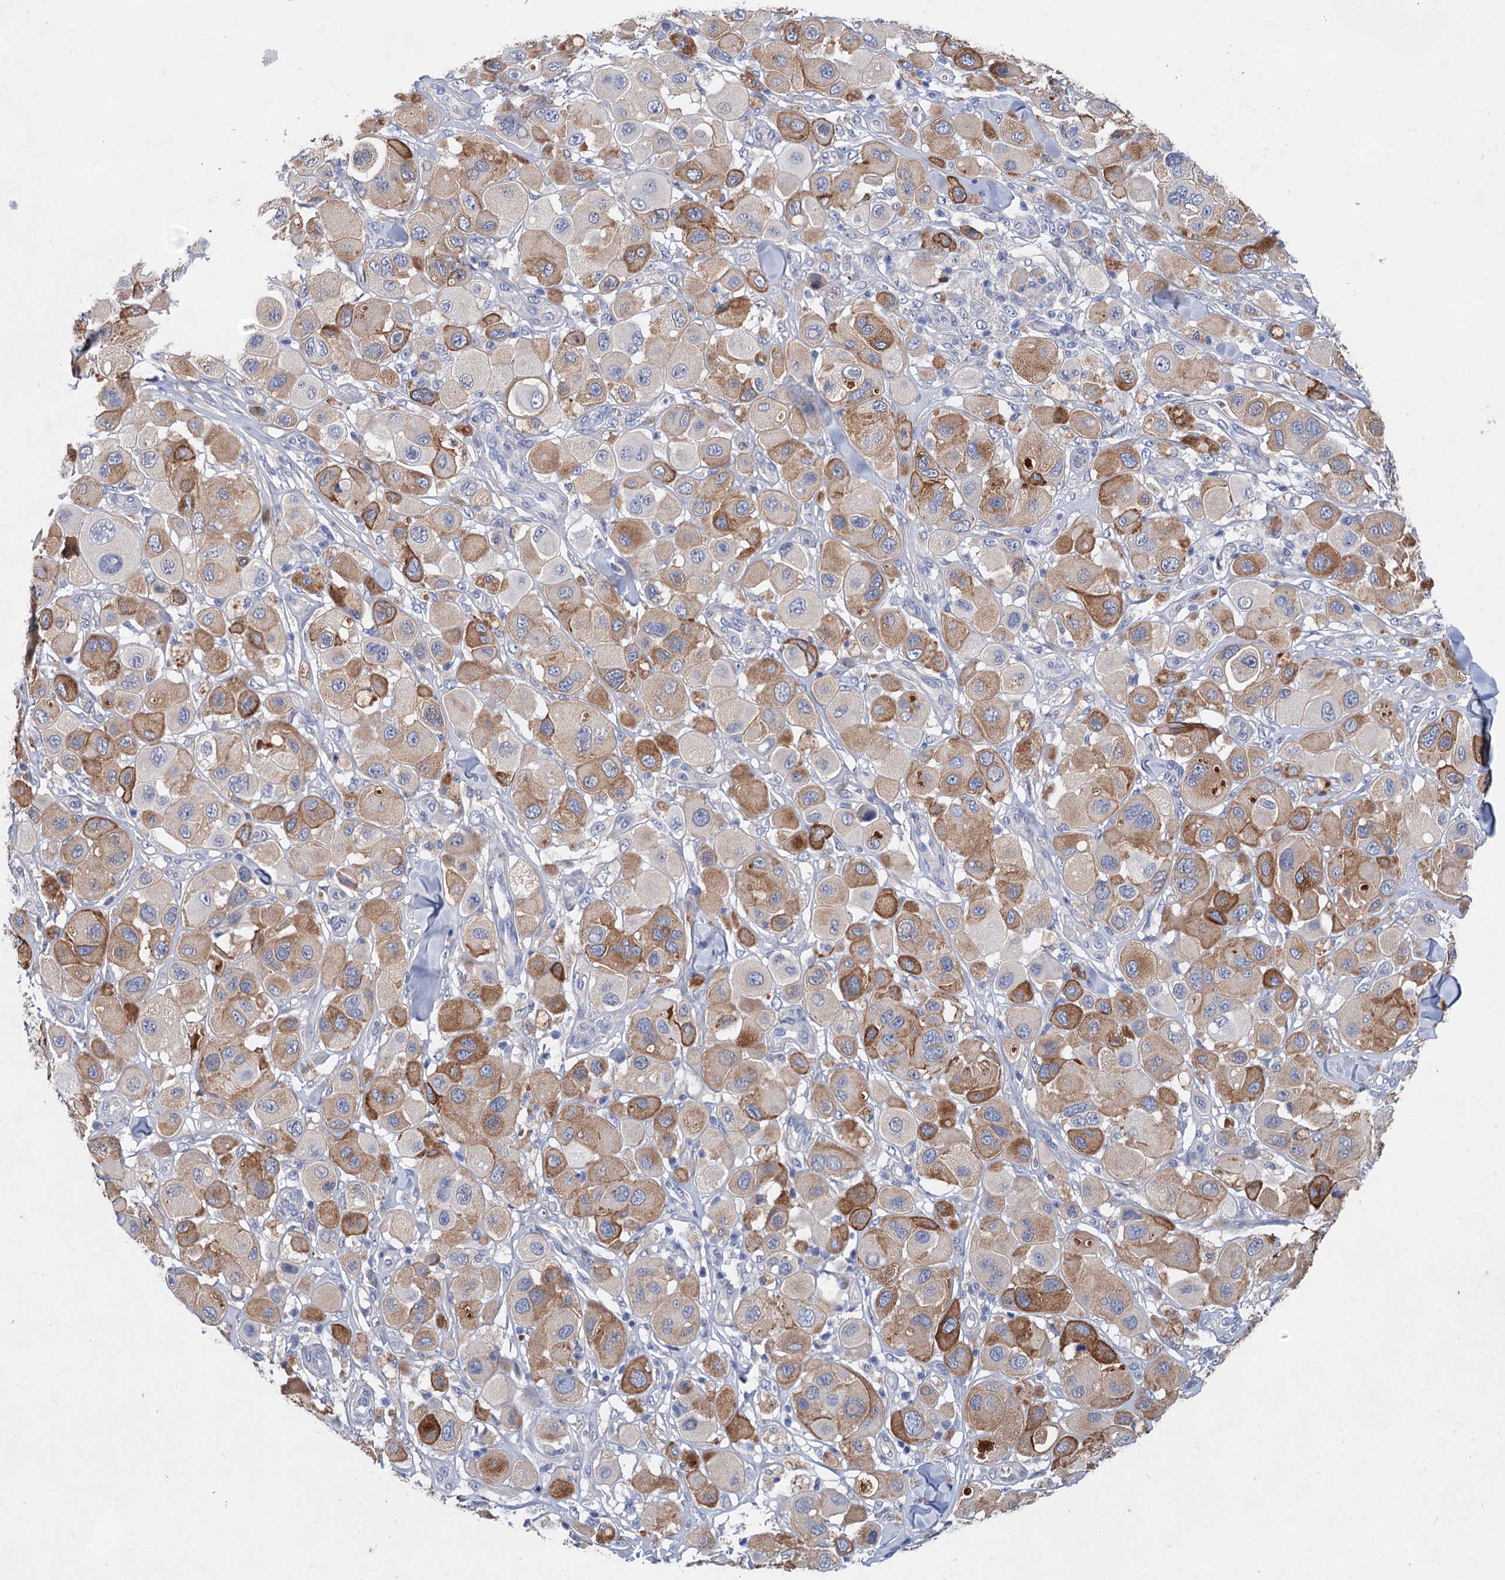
{"staining": {"intensity": "moderate", "quantity": "25%-75%", "location": "cytoplasmic/membranous"}, "tissue": "melanoma", "cell_type": "Tumor cells", "image_type": "cancer", "snomed": [{"axis": "morphology", "description": "Malignant melanoma, Metastatic site"}, {"axis": "topography", "description": "Skin"}], "caption": "Tumor cells demonstrate medium levels of moderate cytoplasmic/membranous staining in approximately 25%-75% of cells in human malignant melanoma (metastatic site).", "gene": "GPR155", "patient": {"sex": "male", "age": 41}}